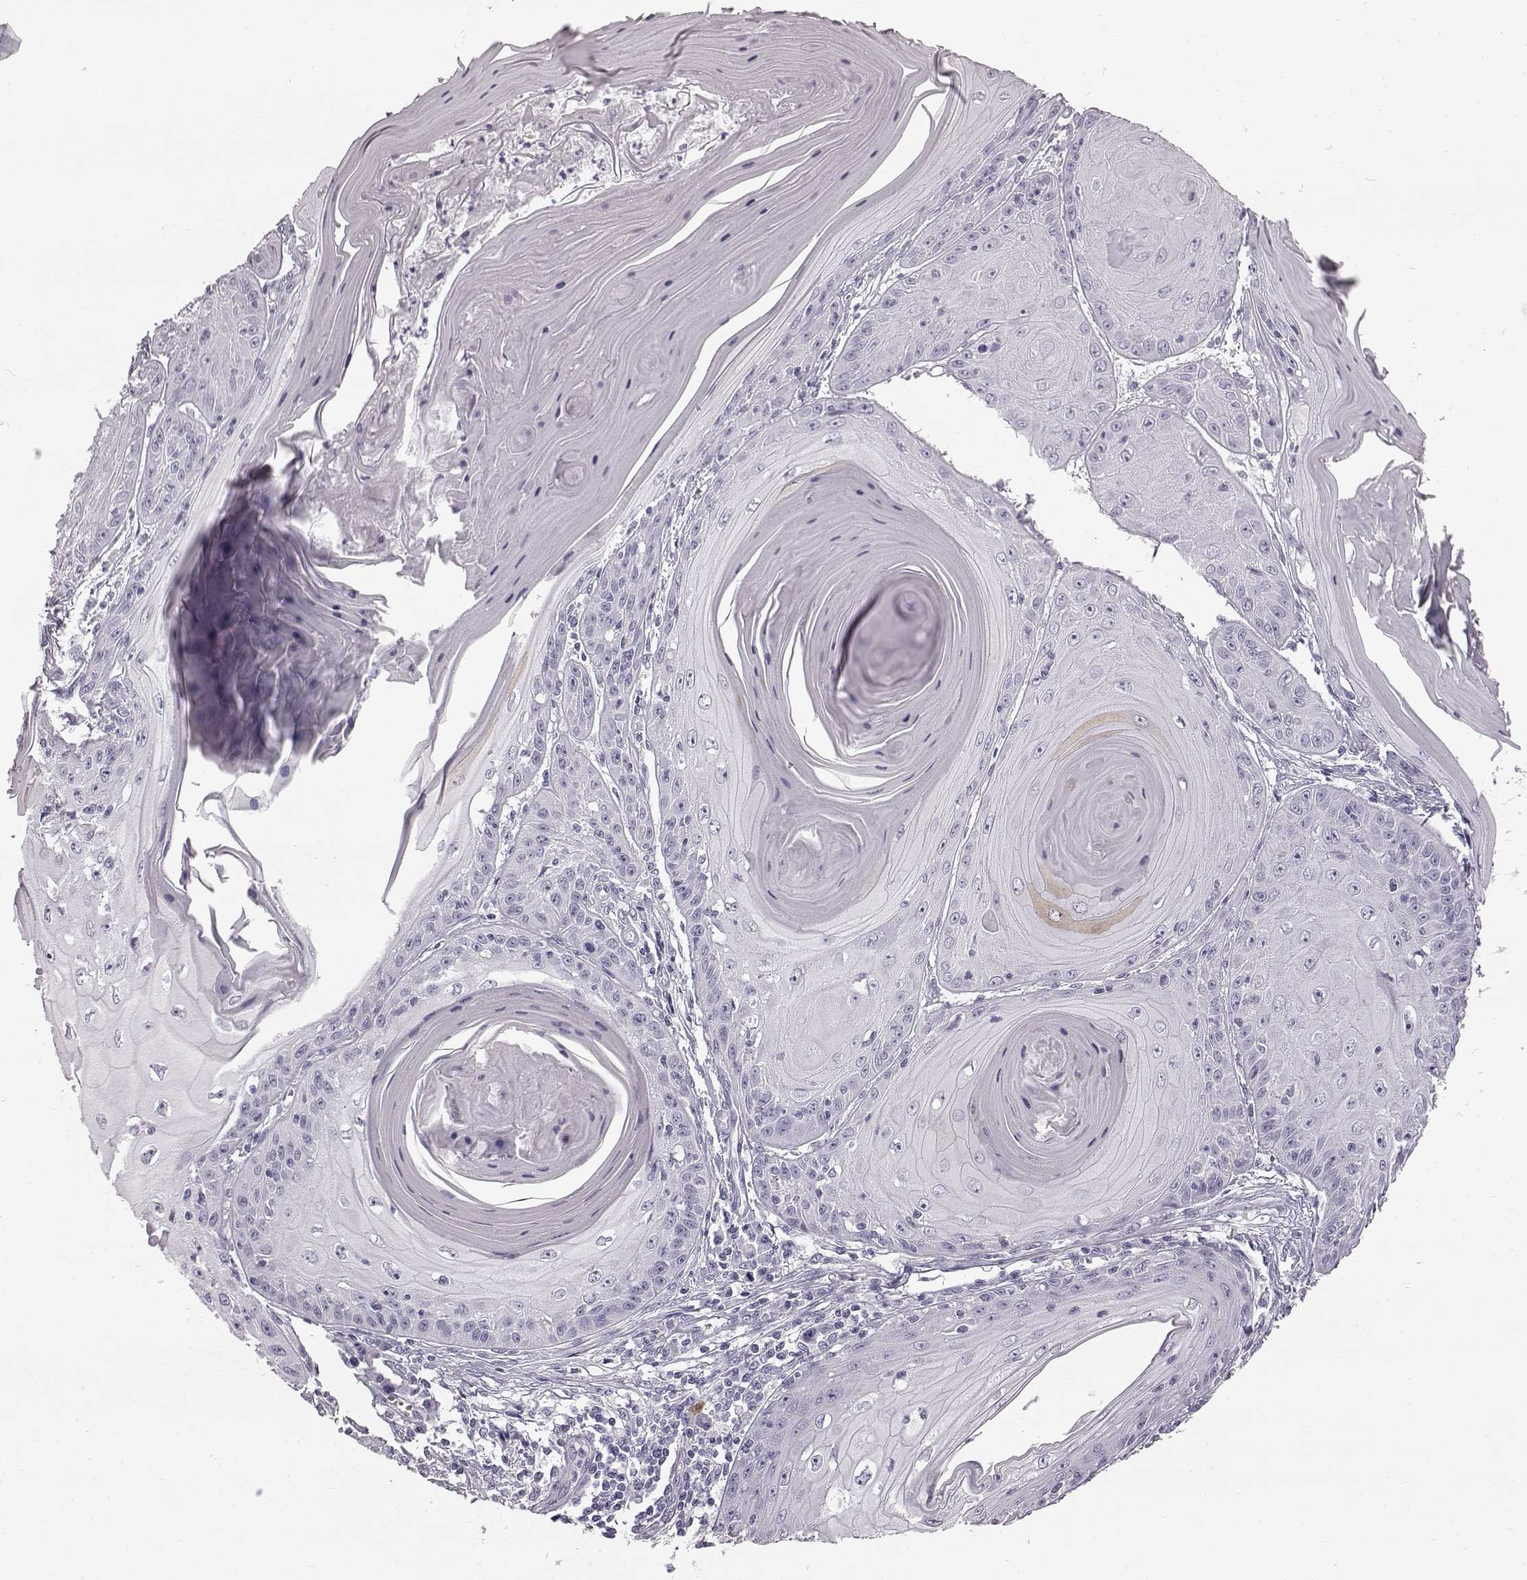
{"staining": {"intensity": "negative", "quantity": "none", "location": "none"}, "tissue": "skin cancer", "cell_type": "Tumor cells", "image_type": "cancer", "snomed": [{"axis": "morphology", "description": "Squamous cell carcinoma, NOS"}, {"axis": "topography", "description": "Skin"}, {"axis": "topography", "description": "Vulva"}], "caption": "Immunohistochemical staining of skin squamous cell carcinoma exhibits no significant positivity in tumor cells.", "gene": "TCHHL1", "patient": {"sex": "female", "age": 85}}